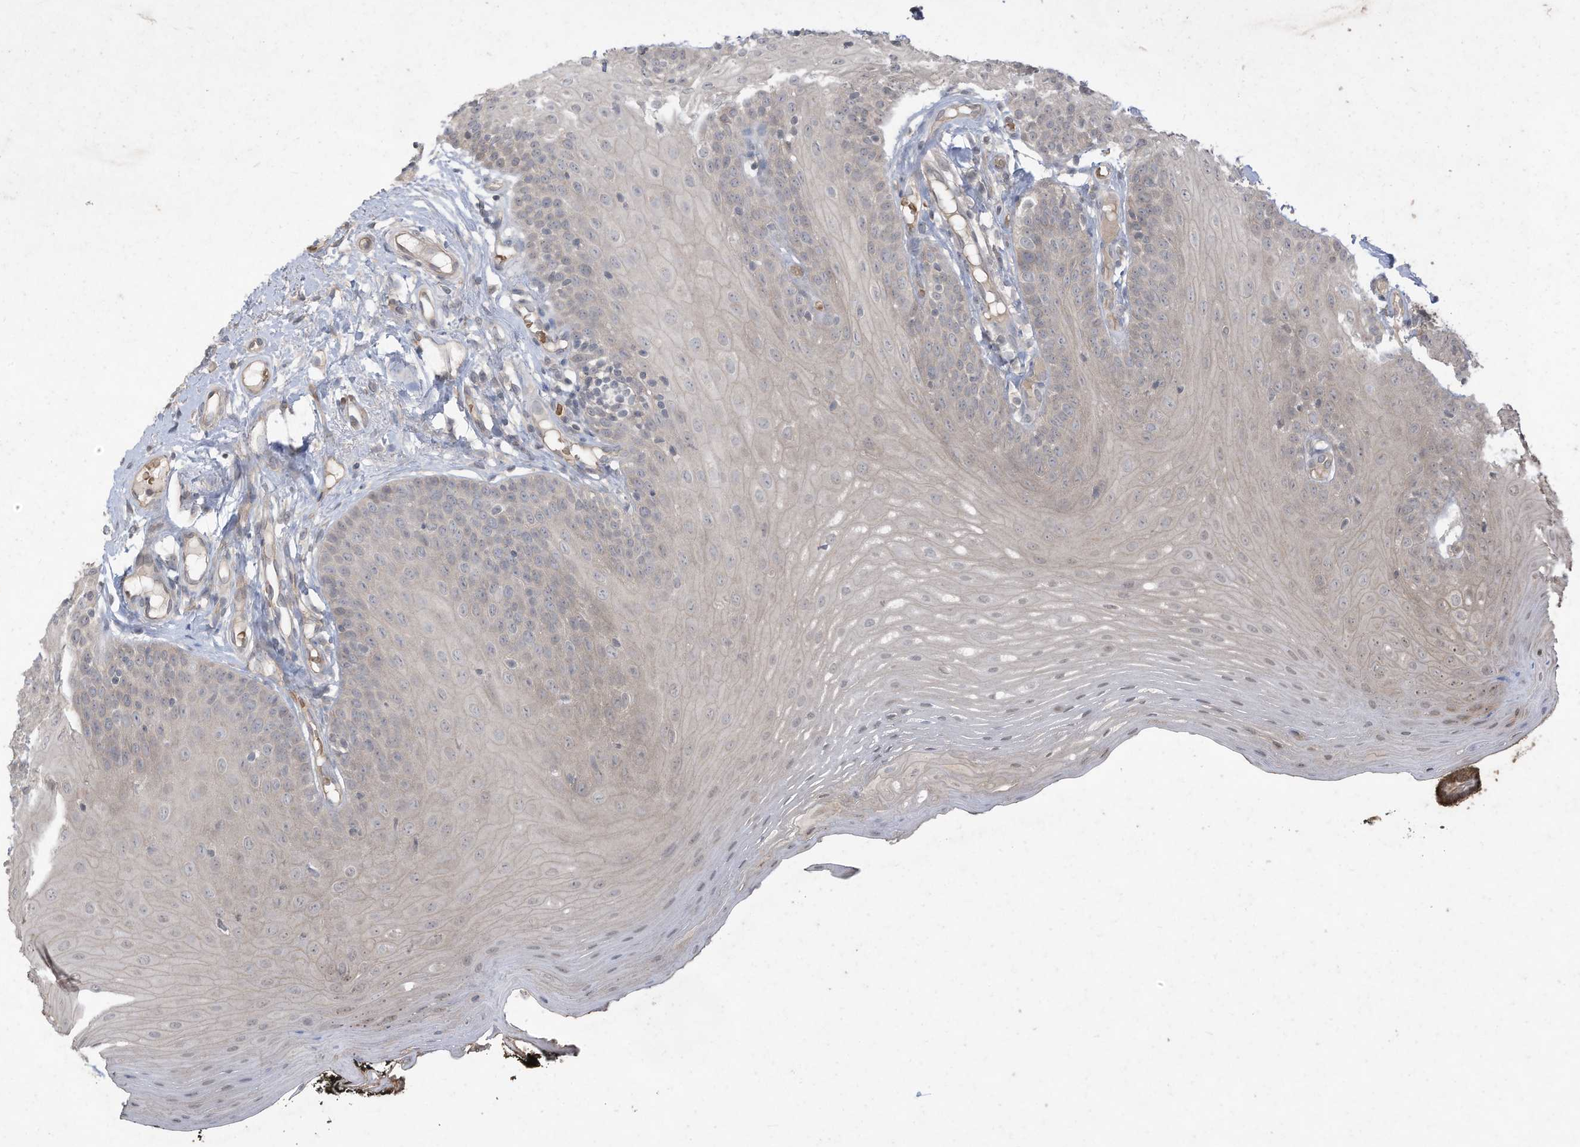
{"staining": {"intensity": "negative", "quantity": "none", "location": "none"}, "tissue": "oral mucosa", "cell_type": "Squamous epithelial cells", "image_type": "normal", "snomed": [{"axis": "morphology", "description": "Normal tissue, NOS"}, {"axis": "topography", "description": "Oral tissue"}], "caption": "Oral mucosa stained for a protein using immunohistochemistry (IHC) reveals no positivity squamous epithelial cells.", "gene": "MATN2", "patient": {"sex": "male", "age": 74}}